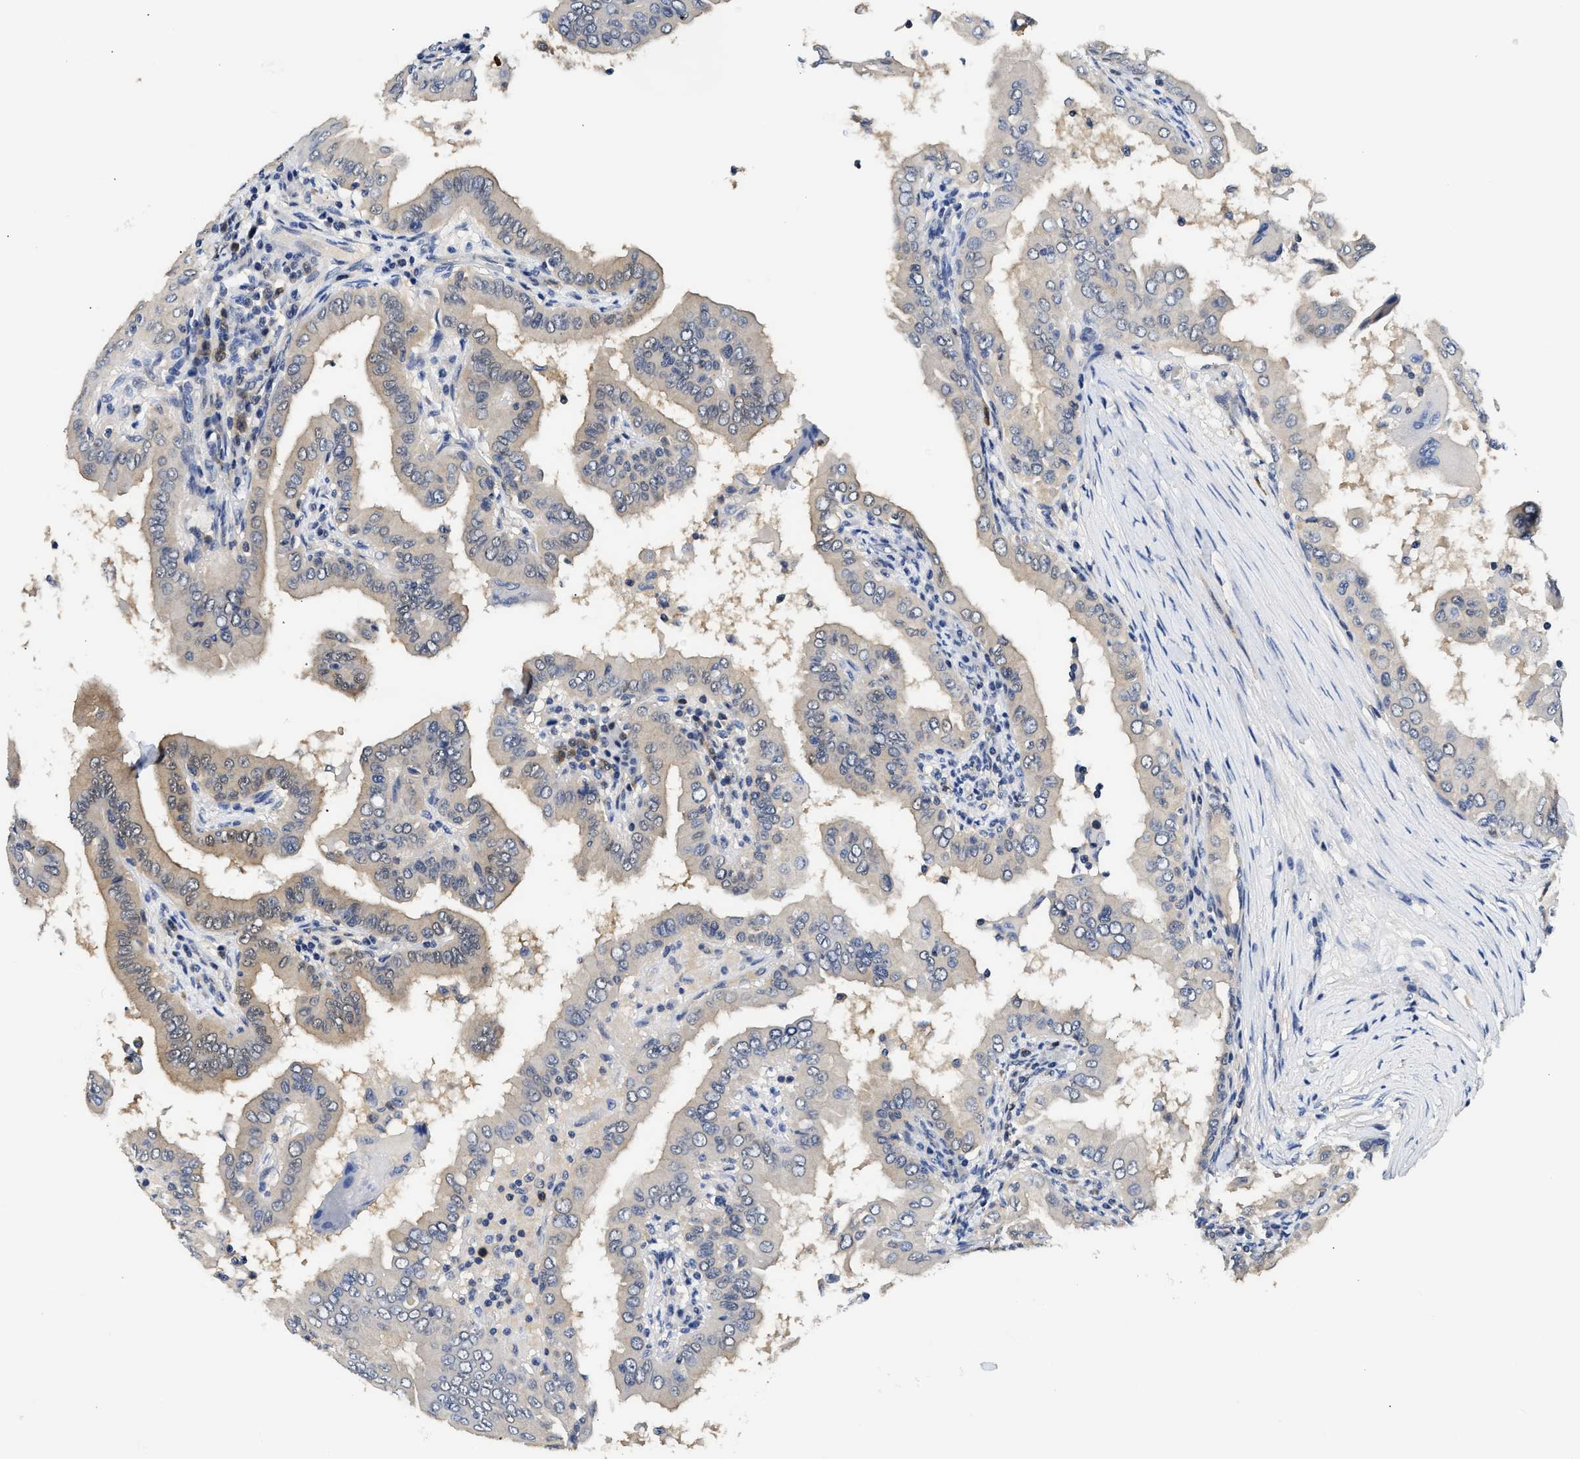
{"staining": {"intensity": "negative", "quantity": "none", "location": "none"}, "tissue": "thyroid cancer", "cell_type": "Tumor cells", "image_type": "cancer", "snomed": [{"axis": "morphology", "description": "Papillary adenocarcinoma, NOS"}, {"axis": "topography", "description": "Thyroid gland"}], "caption": "An immunohistochemistry (IHC) photomicrograph of papillary adenocarcinoma (thyroid) is shown. There is no staining in tumor cells of papillary adenocarcinoma (thyroid). (DAB immunohistochemistry (IHC) visualized using brightfield microscopy, high magnification).", "gene": "XPO5", "patient": {"sex": "male", "age": 33}}